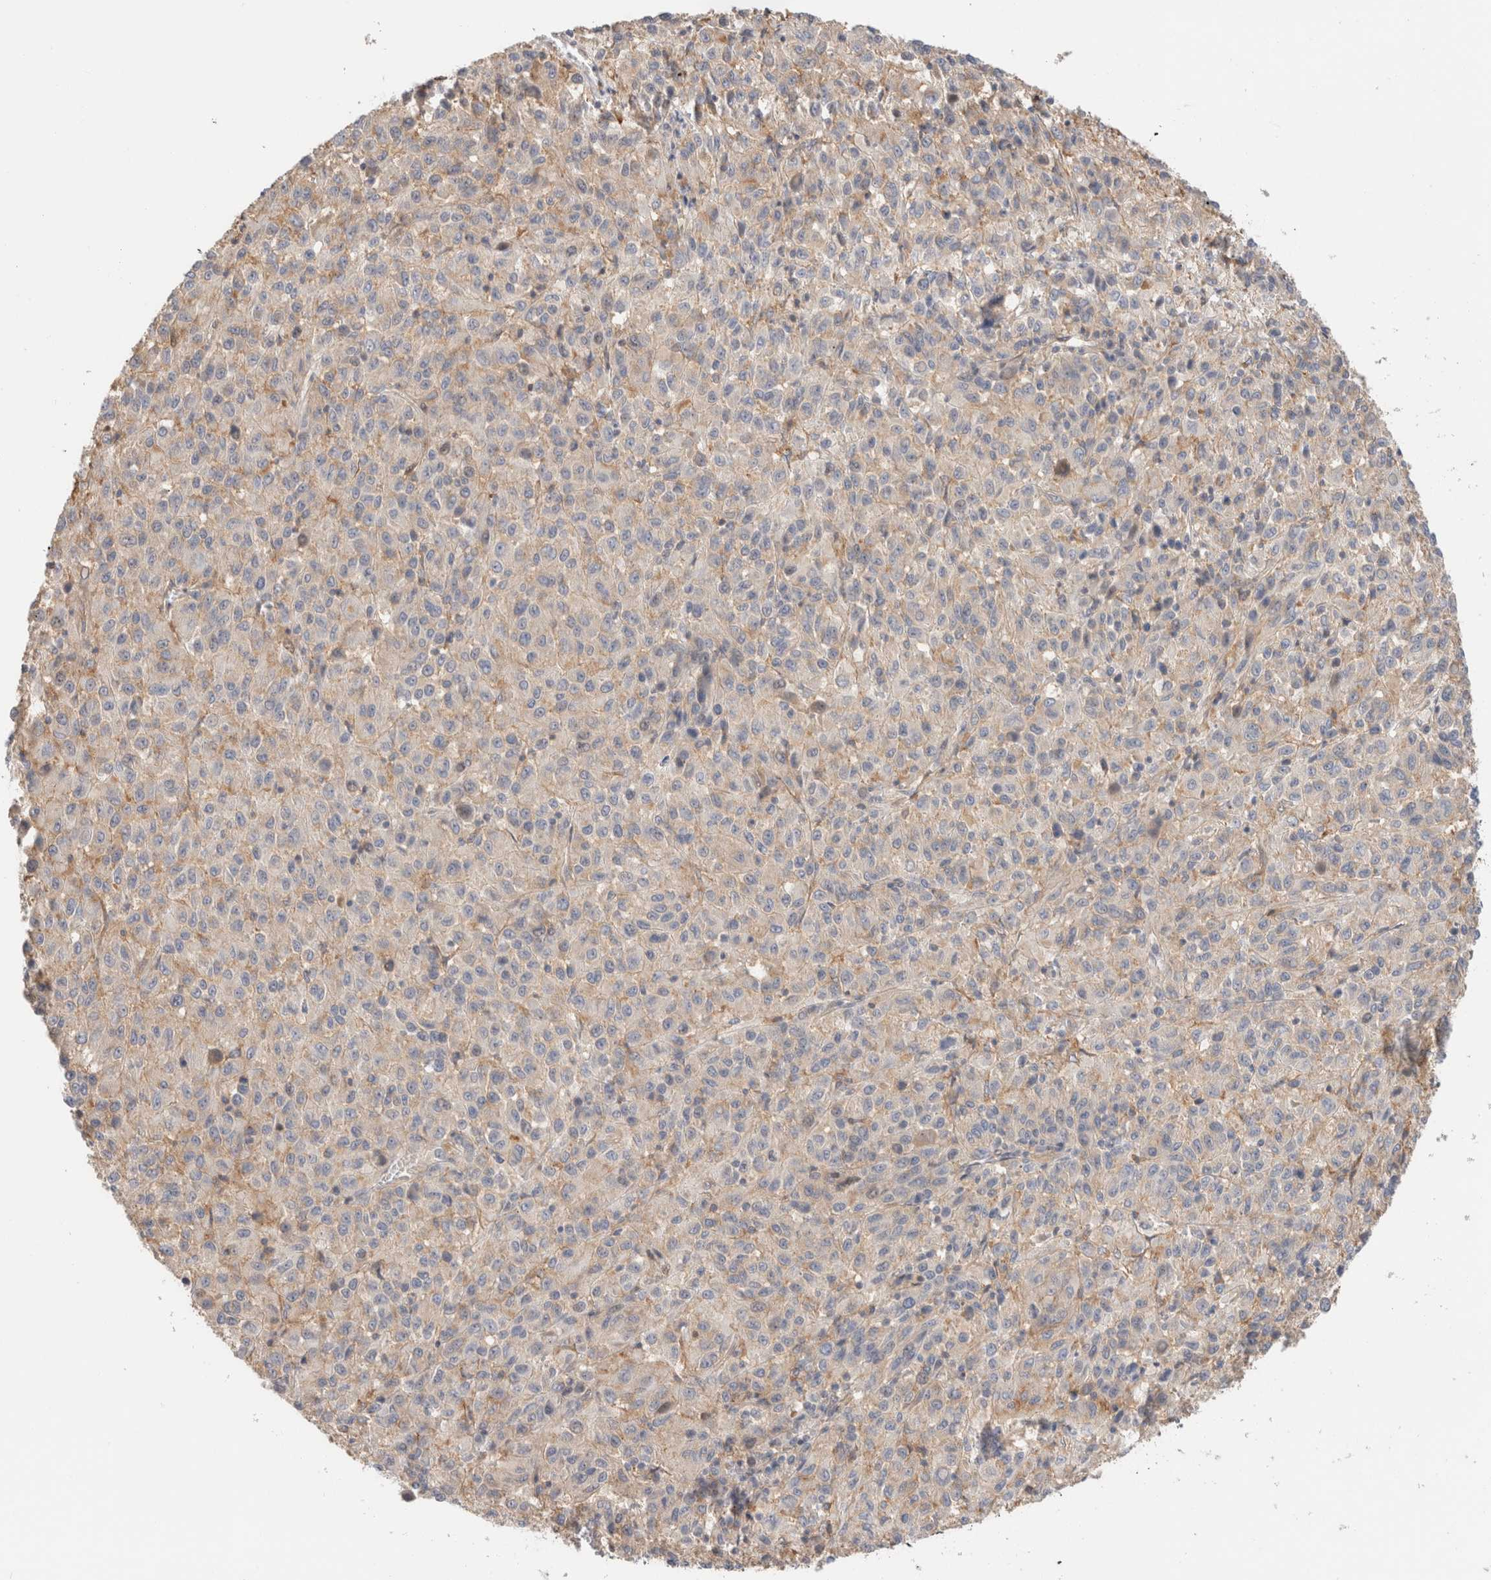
{"staining": {"intensity": "negative", "quantity": "none", "location": "none"}, "tissue": "melanoma", "cell_type": "Tumor cells", "image_type": "cancer", "snomed": [{"axis": "morphology", "description": "Malignant melanoma, Metastatic site"}, {"axis": "topography", "description": "Lung"}], "caption": "This is an immunohistochemistry image of human malignant melanoma (metastatic site). There is no positivity in tumor cells.", "gene": "ID3", "patient": {"sex": "male", "age": 64}}